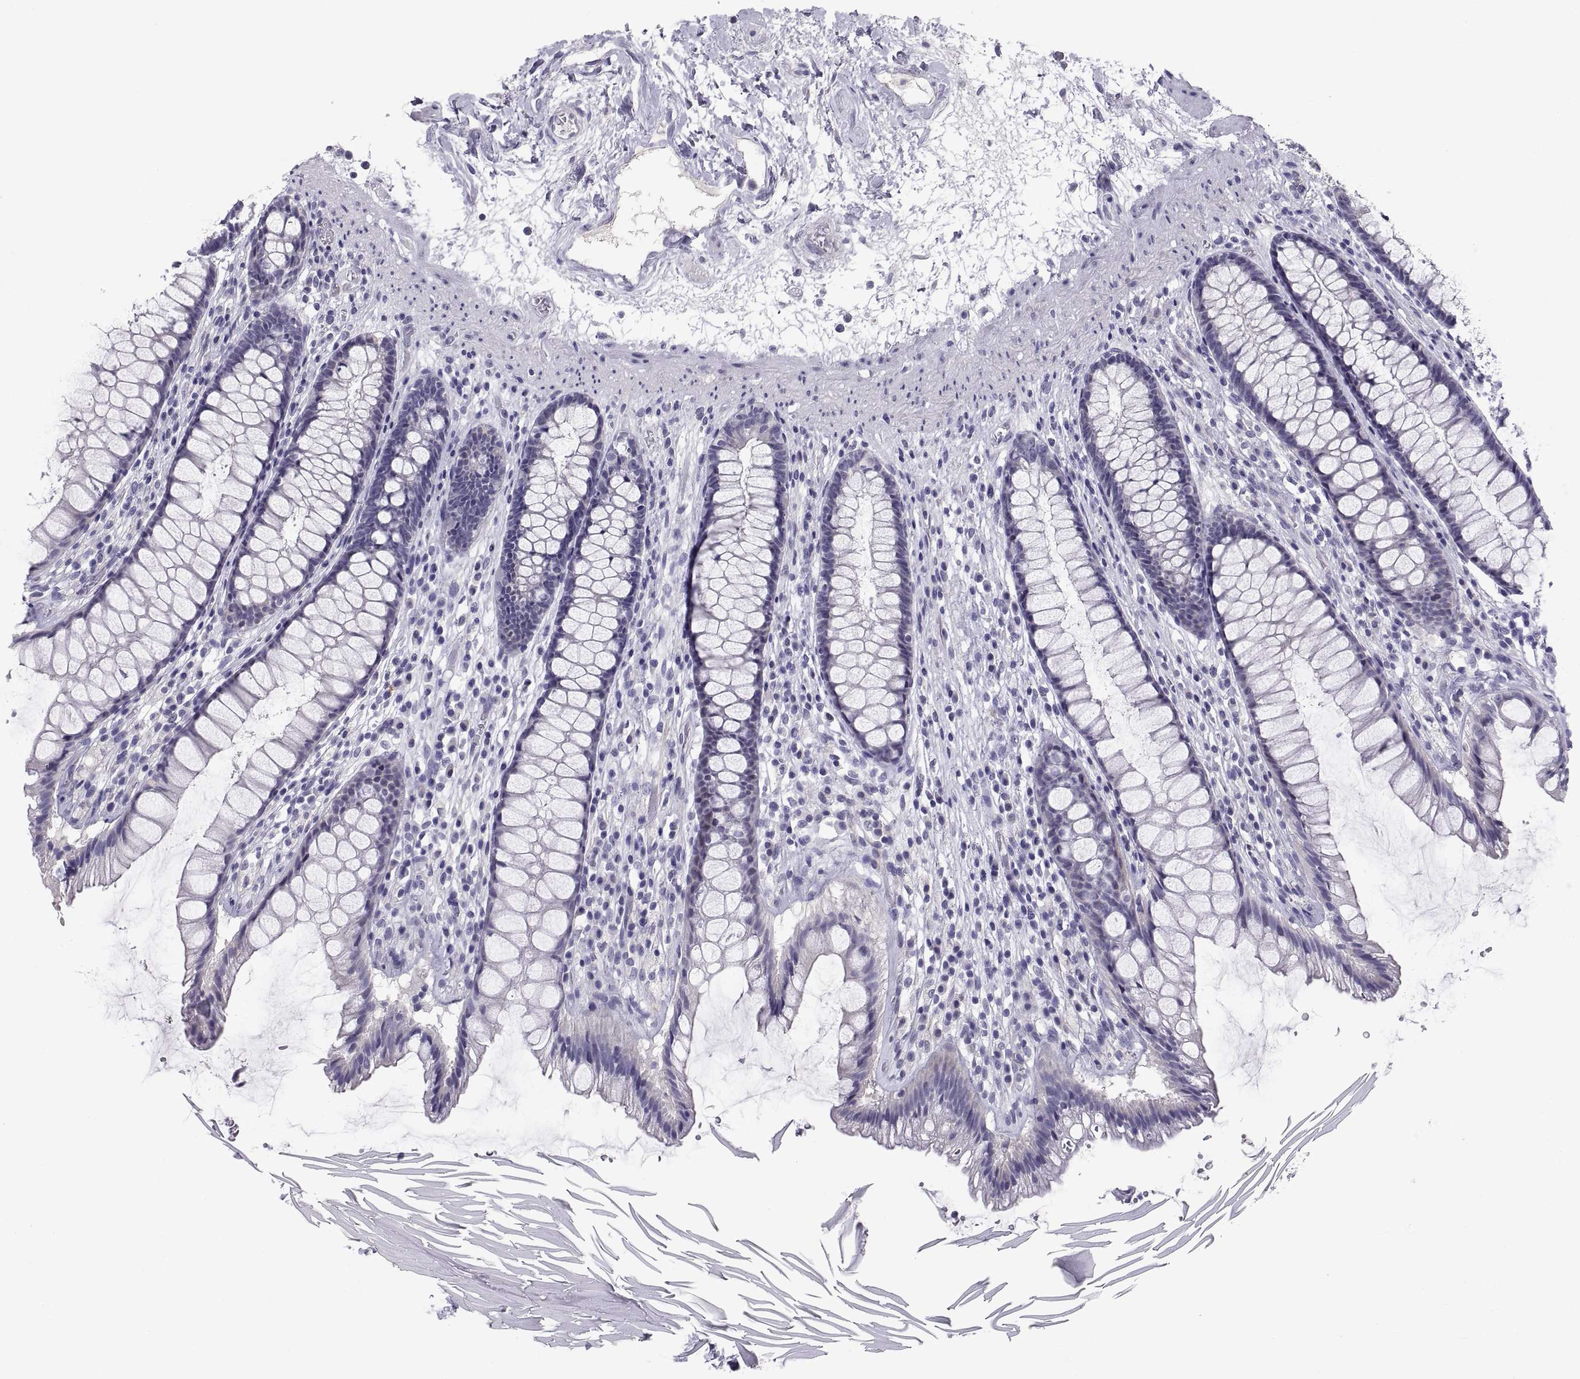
{"staining": {"intensity": "negative", "quantity": "none", "location": "none"}, "tissue": "rectum", "cell_type": "Glandular cells", "image_type": "normal", "snomed": [{"axis": "morphology", "description": "Normal tissue, NOS"}, {"axis": "topography", "description": "Rectum"}], "caption": "Histopathology image shows no protein positivity in glandular cells of normal rectum. Brightfield microscopy of IHC stained with DAB (3,3'-diaminobenzidine) (brown) and hematoxylin (blue), captured at high magnification.", "gene": "TEX13A", "patient": {"sex": "male", "age": 72}}